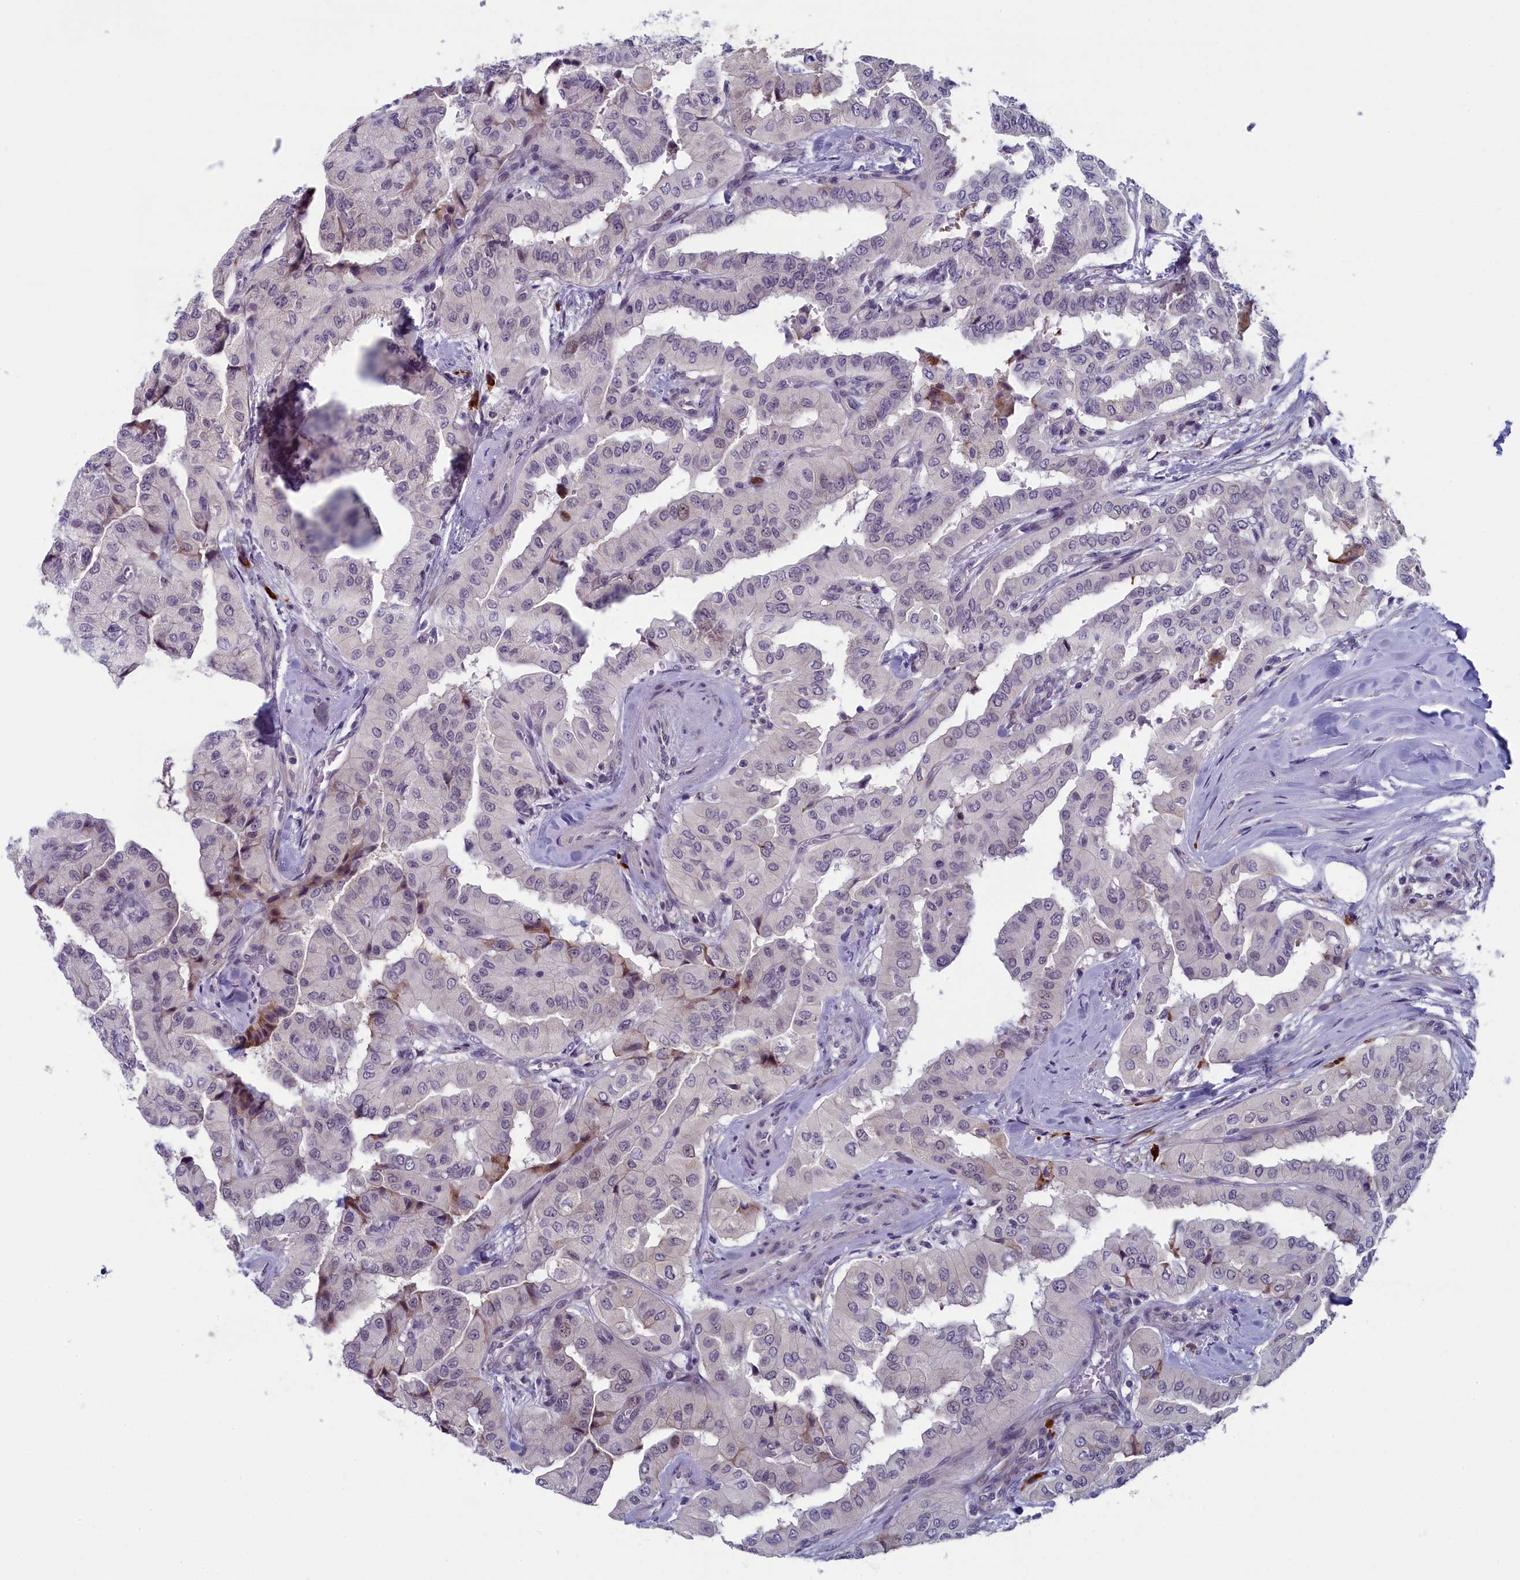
{"staining": {"intensity": "negative", "quantity": "none", "location": "none"}, "tissue": "thyroid cancer", "cell_type": "Tumor cells", "image_type": "cancer", "snomed": [{"axis": "morphology", "description": "Papillary adenocarcinoma, NOS"}, {"axis": "topography", "description": "Thyroid gland"}], "caption": "Immunohistochemistry (IHC) photomicrograph of neoplastic tissue: papillary adenocarcinoma (thyroid) stained with DAB demonstrates no significant protein positivity in tumor cells. (Brightfield microscopy of DAB immunohistochemistry (IHC) at high magnification).", "gene": "CNEP1R1", "patient": {"sex": "female", "age": 59}}